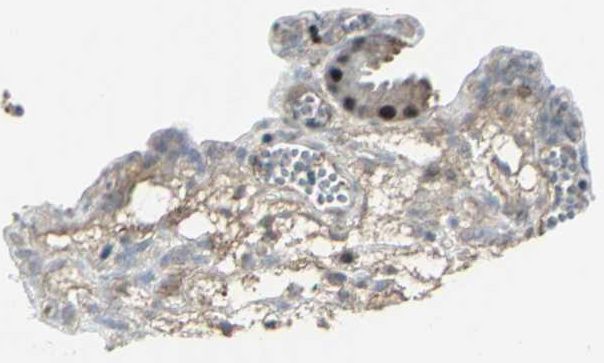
{"staining": {"intensity": "moderate", "quantity": ">75%", "location": "cytoplasmic/membranous,nuclear"}, "tissue": "gallbladder", "cell_type": "Glandular cells", "image_type": "normal", "snomed": [{"axis": "morphology", "description": "Normal tissue, NOS"}, {"axis": "topography", "description": "Gallbladder"}], "caption": "Glandular cells demonstrate moderate cytoplasmic/membranous,nuclear expression in about >75% of cells in benign gallbladder. (brown staining indicates protein expression, while blue staining denotes nuclei).", "gene": "PFDN1", "patient": {"sex": "female", "age": 24}}